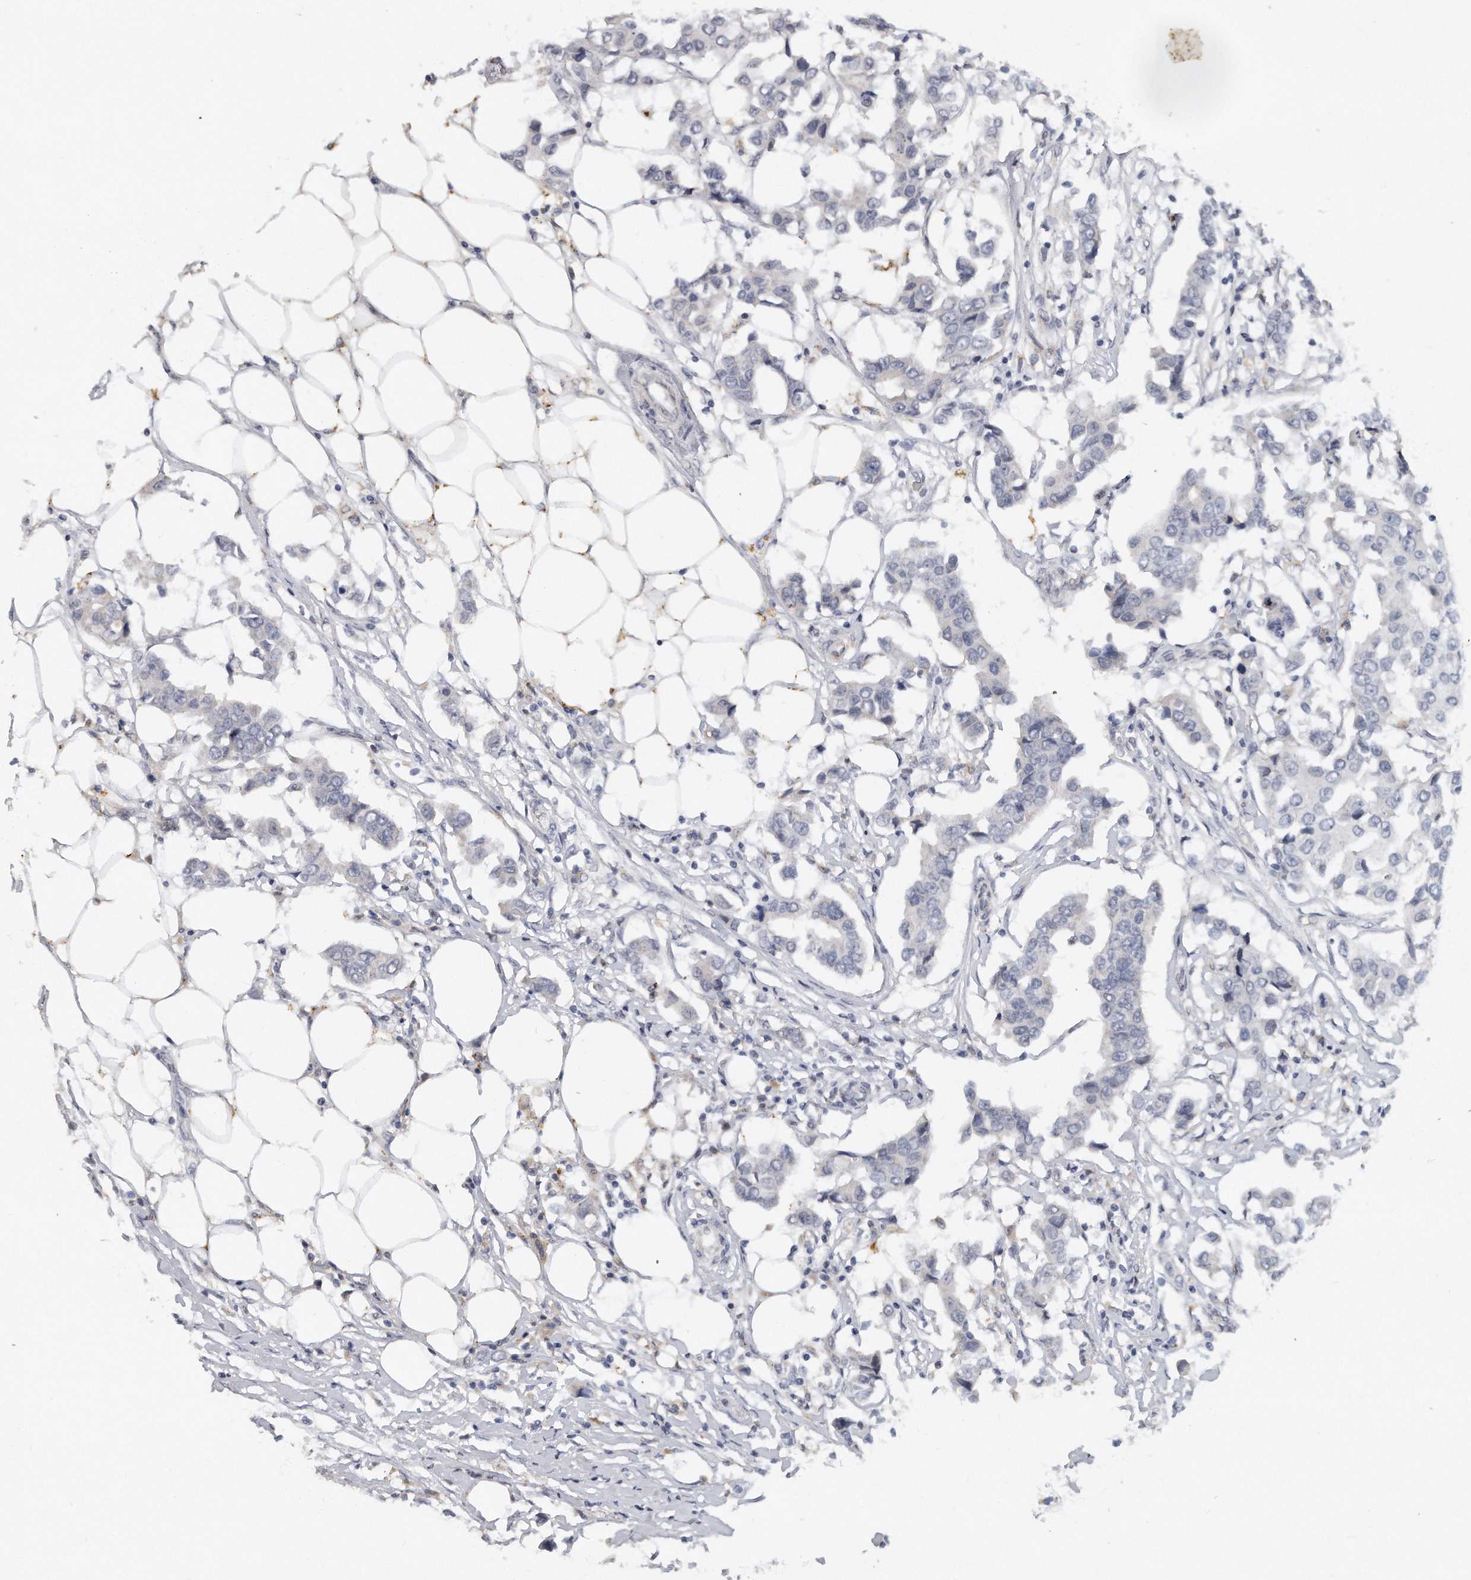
{"staining": {"intensity": "negative", "quantity": "none", "location": "none"}, "tissue": "breast cancer", "cell_type": "Tumor cells", "image_type": "cancer", "snomed": [{"axis": "morphology", "description": "Duct carcinoma"}, {"axis": "topography", "description": "Breast"}], "caption": "The histopathology image displays no staining of tumor cells in invasive ductal carcinoma (breast).", "gene": "CAMK1", "patient": {"sex": "female", "age": 80}}